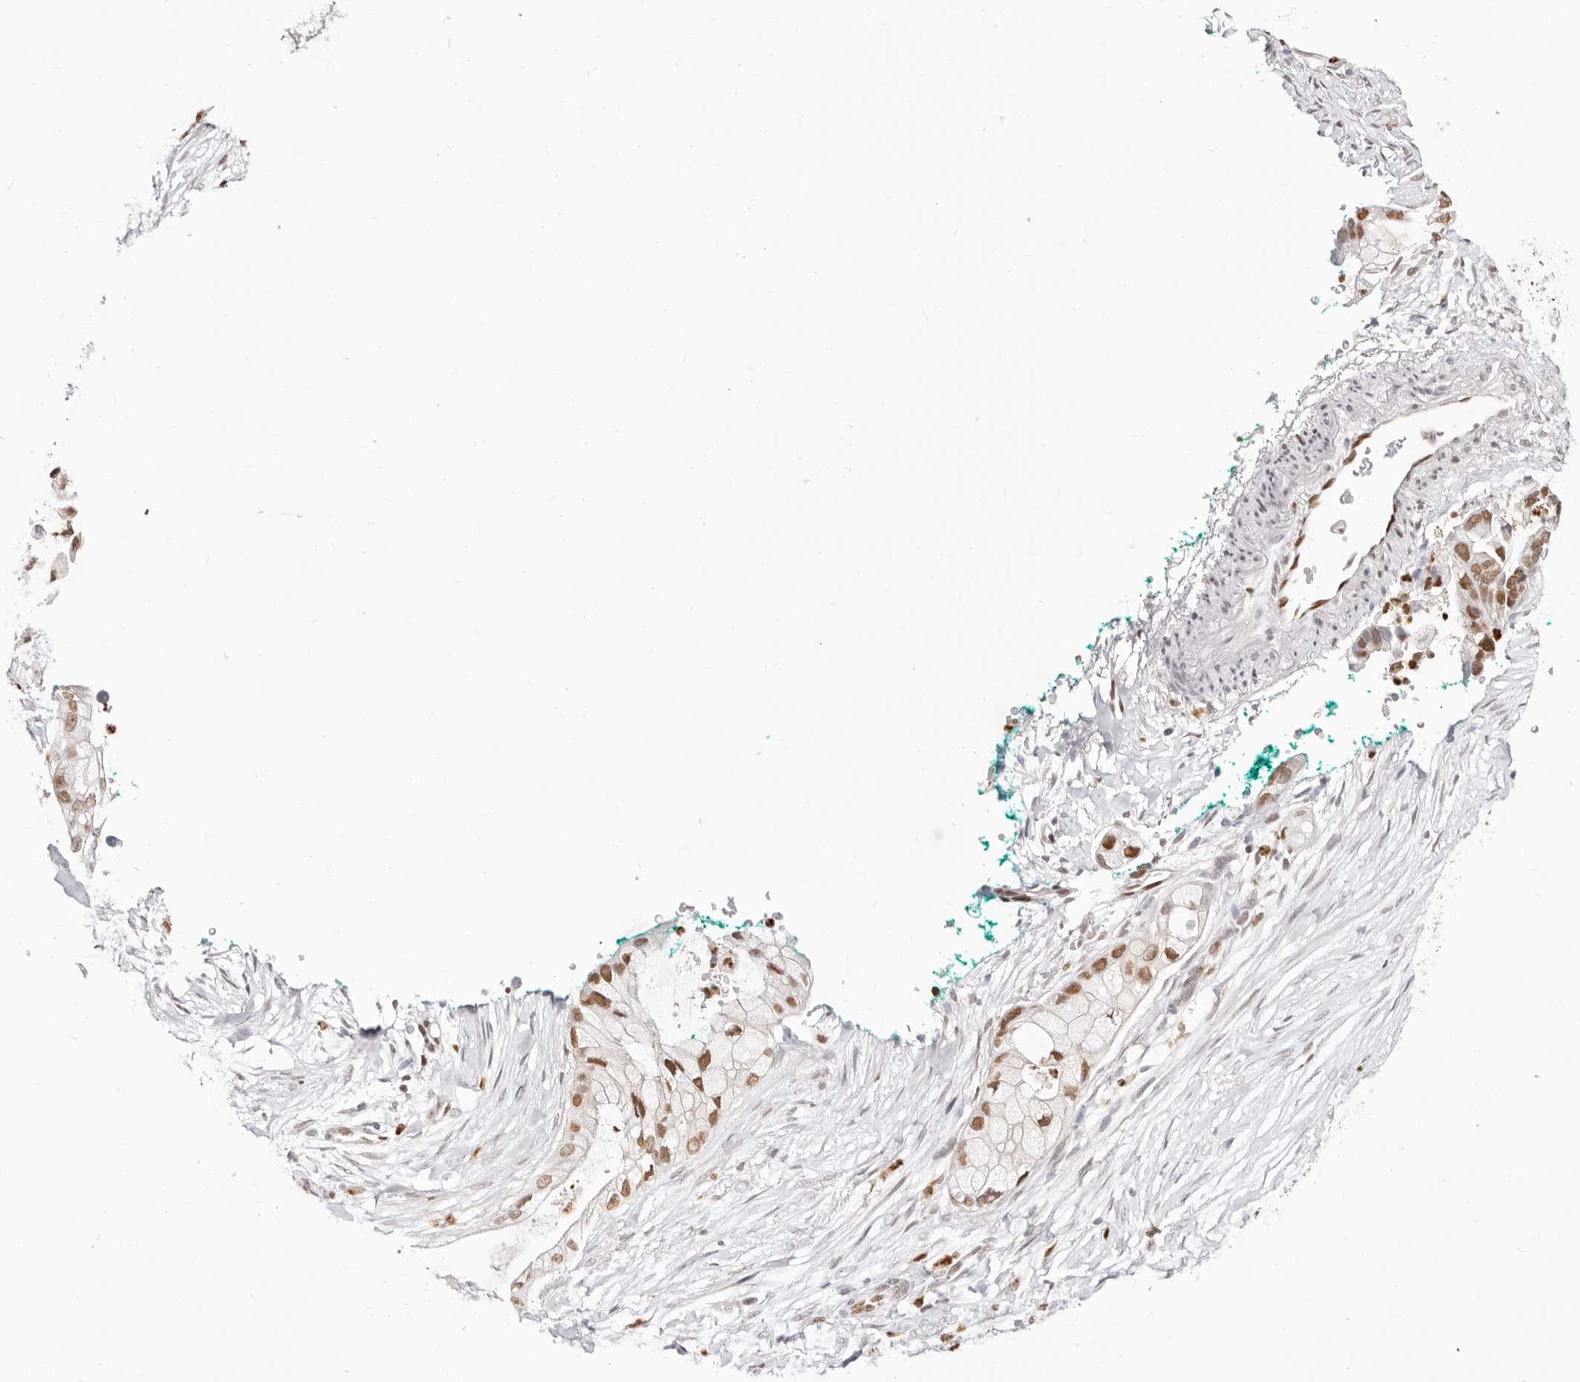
{"staining": {"intensity": "moderate", "quantity": ">75%", "location": "nuclear"}, "tissue": "pancreatic cancer", "cell_type": "Tumor cells", "image_type": "cancer", "snomed": [{"axis": "morphology", "description": "Adenocarcinoma, NOS"}, {"axis": "topography", "description": "Pancreas"}], "caption": "A brown stain labels moderate nuclear positivity of a protein in adenocarcinoma (pancreatic) tumor cells.", "gene": "TKT", "patient": {"sex": "male", "age": 53}}